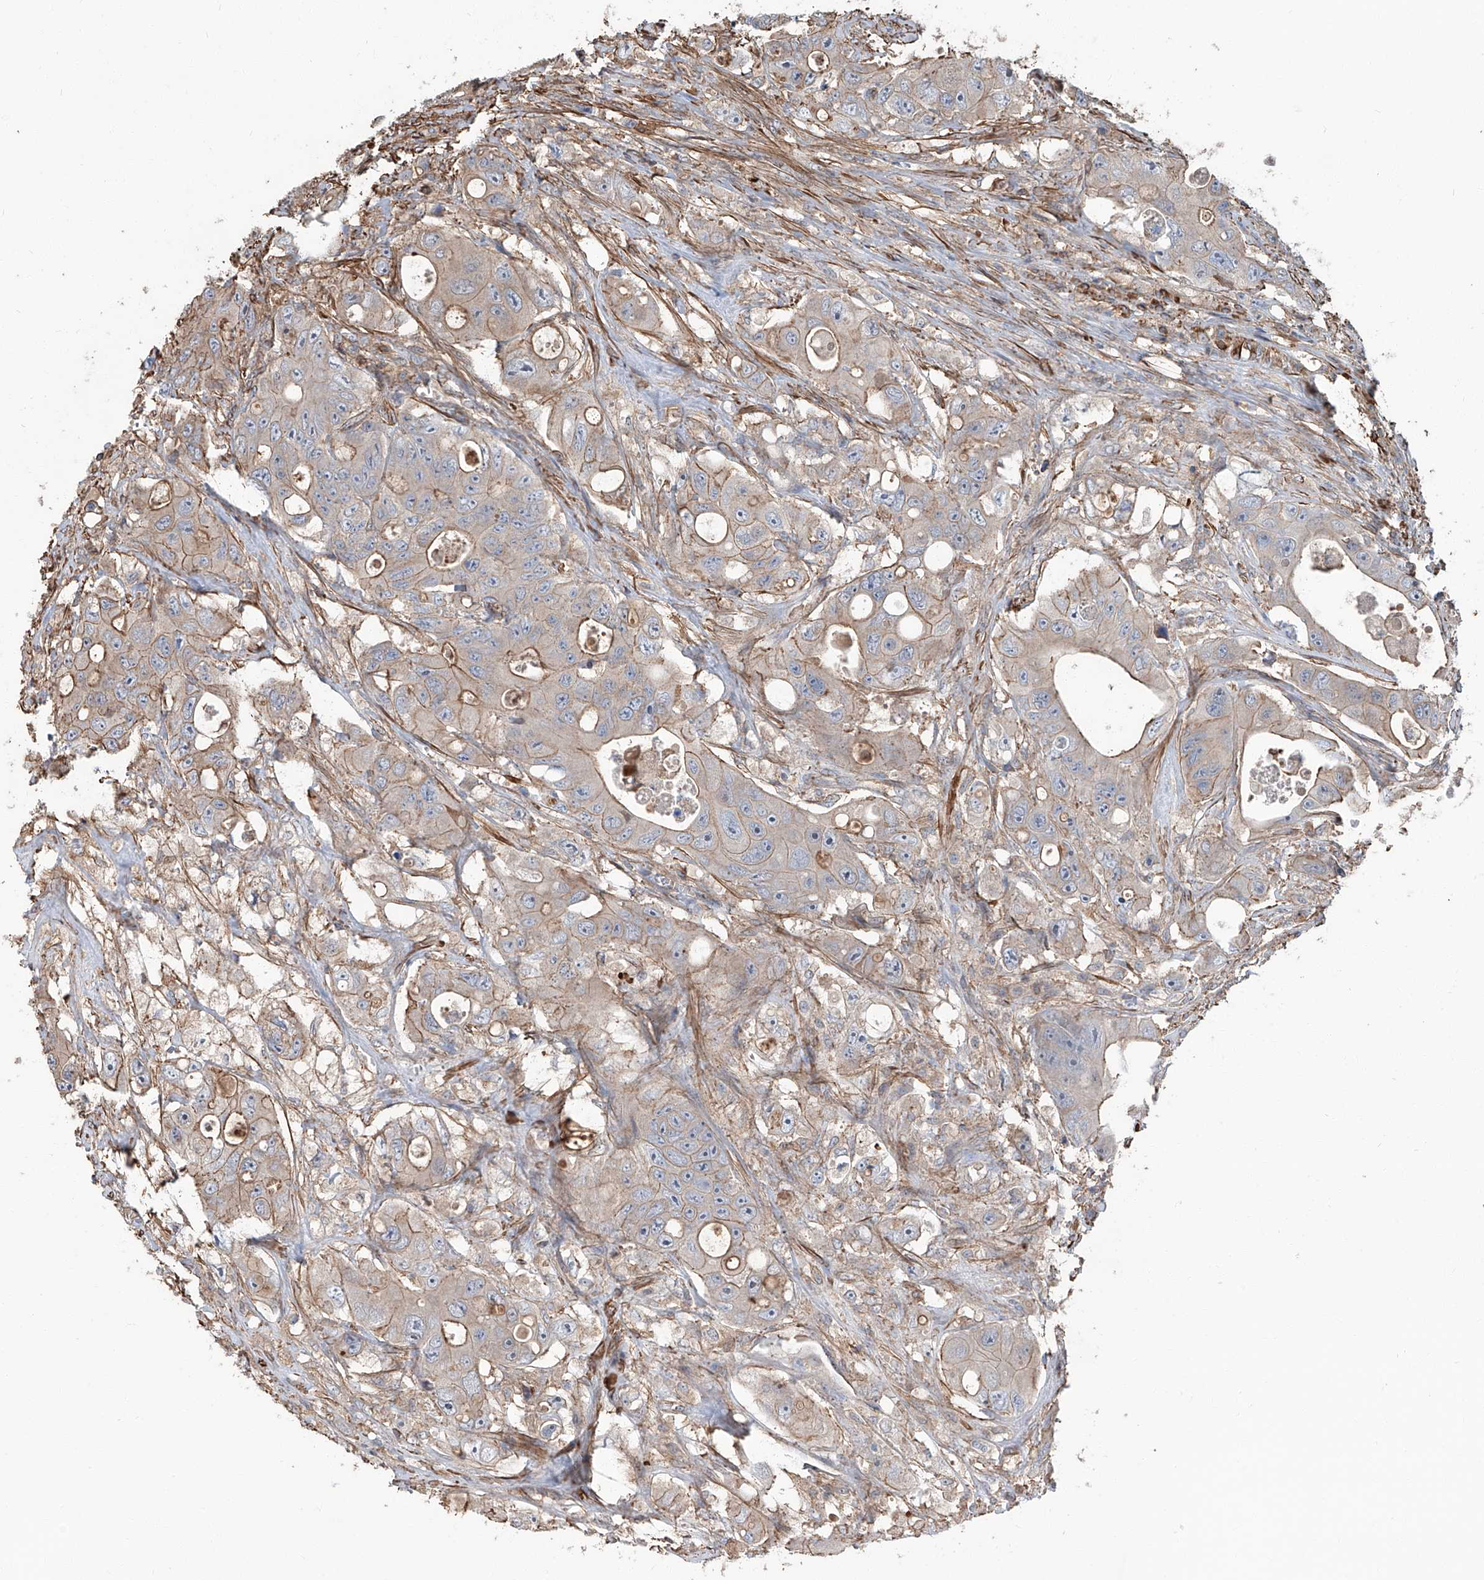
{"staining": {"intensity": "moderate", "quantity": "<25%", "location": "cytoplasmic/membranous"}, "tissue": "colorectal cancer", "cell_type": "Tumor cells", "image_type": "cancer", "snomed": [{"axis": "morphology", "description": "Adenocarcinoma, NOS"}, {"axis": "topography", "description": "Colon"}], "caption": "Immunohistochemical staining of adenocarcinoma (colorectal) displays low levels of moderate cytoplasmic/membranous positivity in about <25% of tumor cells. The staining is performed using DAB brown chromogen to label protein expression. The nuclei are counter-stained blue using hematoxylin.", "gene": "PIEZO2", "patient": {"sex": "female", "age": 46}}